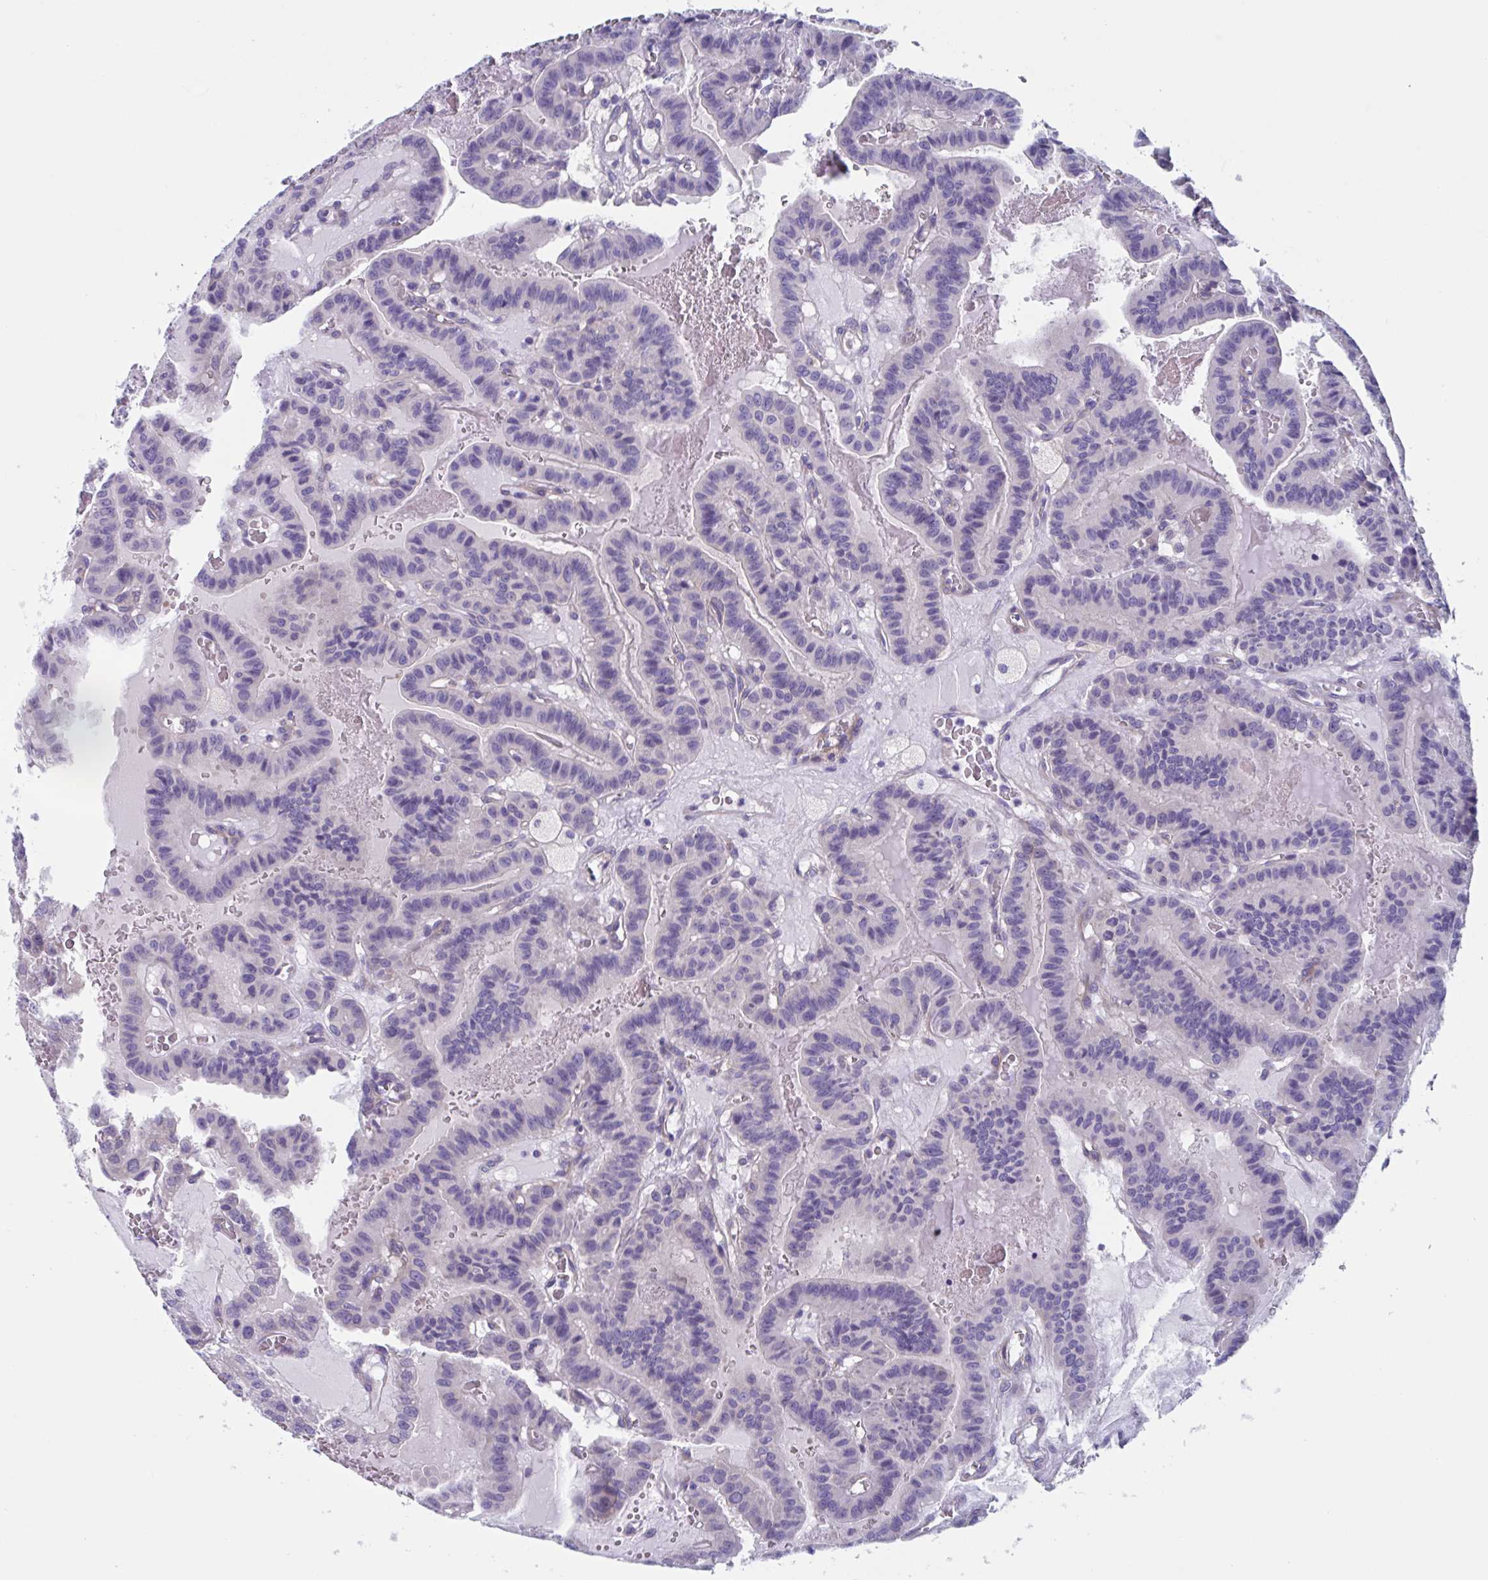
{"staining": {"intensity": "negative", "quantity": "none", "location": "none"}, "tissue": "thyroid cancer", "cell_type": "Tumor cells", "image_type": "cancer", "snomed": [{"axis": "morphology", "description": "Papillary adenocarcinoma, NOS"}, {"axis": "topography", "description": "Thyroid gland"}], "caption": "Immunohistochemistry (IHC) of human thyroid papillary adenocarcinoma reveals no positivity in tumor cells.", "gene": "LPIN3", "patient": {"sex": "male", "age": 87}}